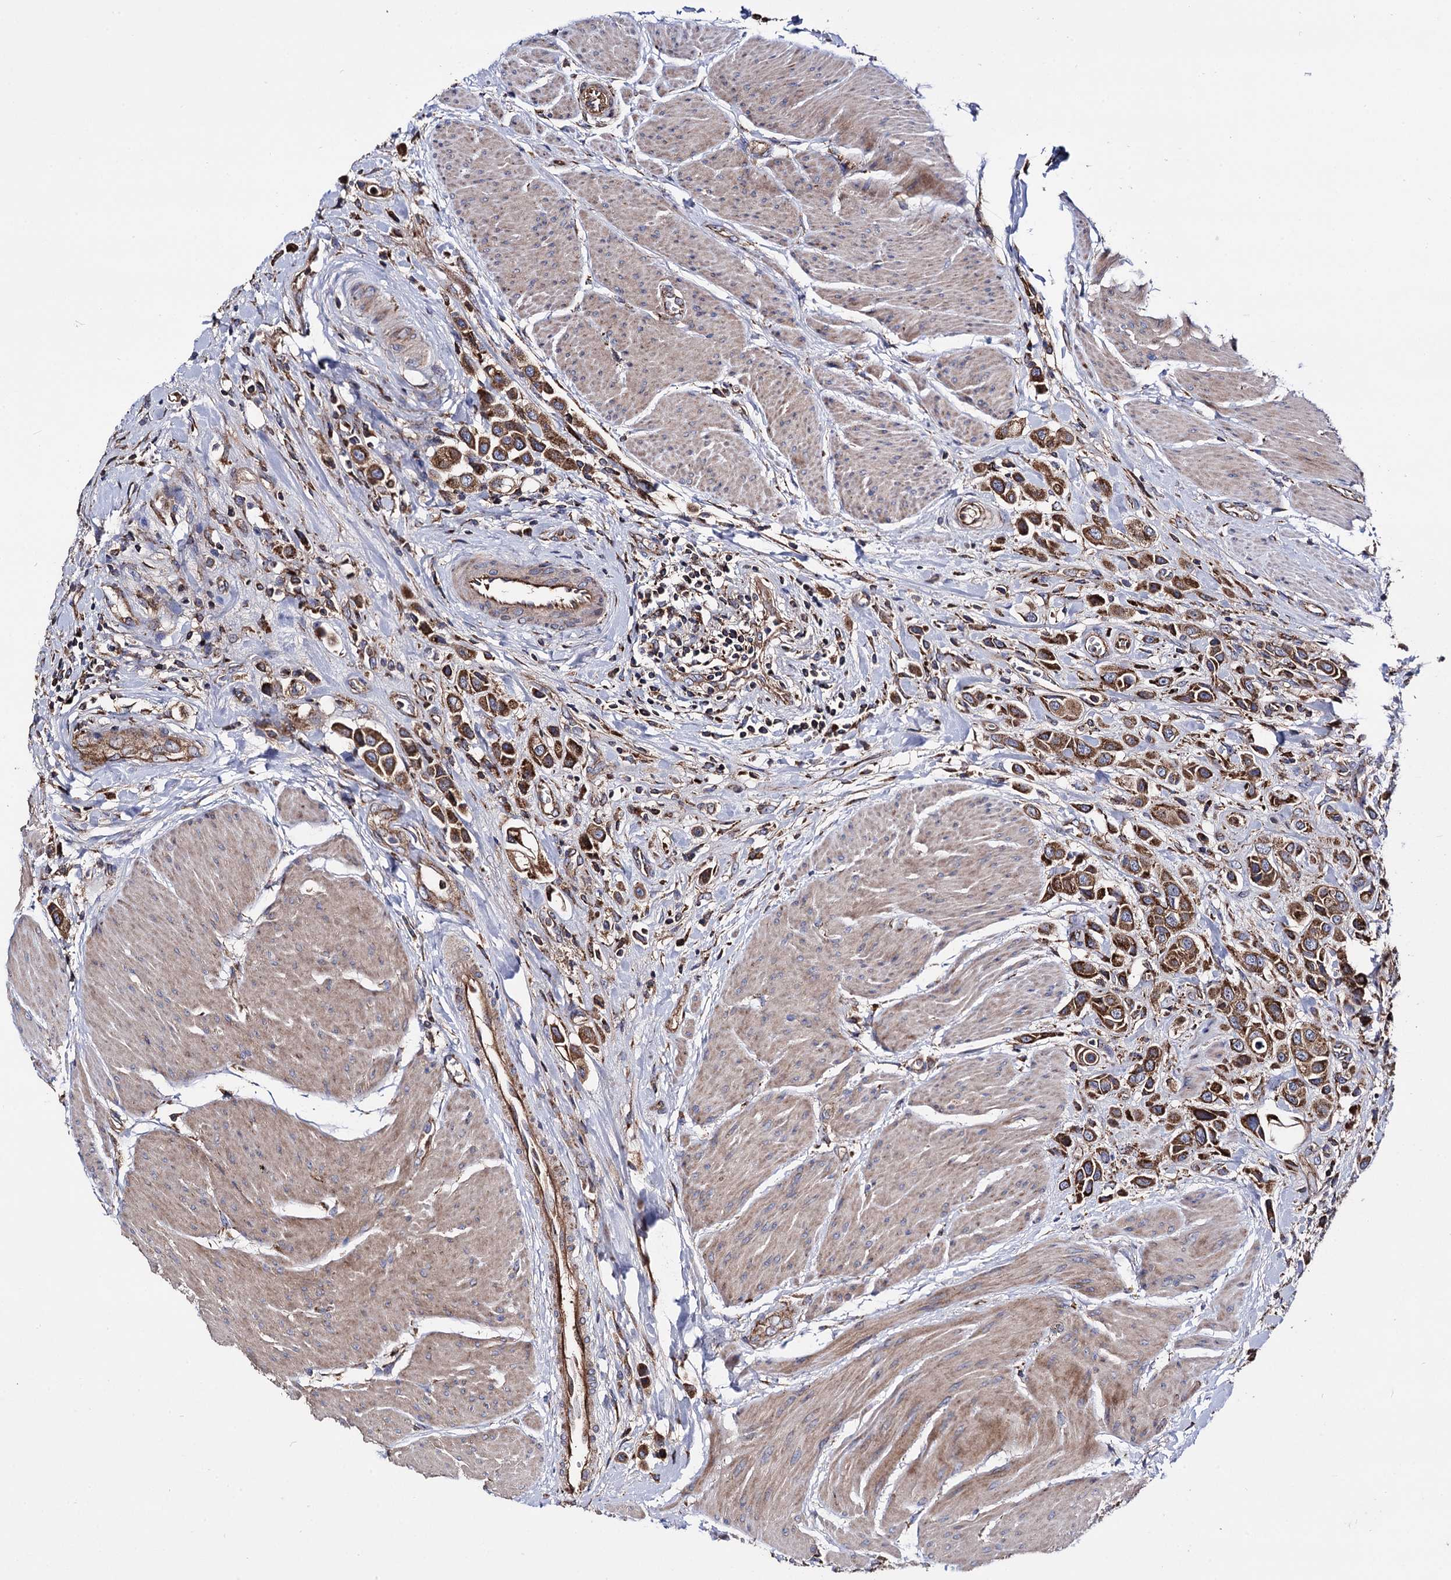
{"staining": {"intensity": "strong", "quantity": ">75%", "location": "cytoplasmic/membranous"}, "tissue": "urothelial cancer", "cell_type": "Tumor cells", "image_type": "cancer", "snomed": [{"axis": "morphology", "description": "Urothelial carcinoma, High grade"}, {"axis": "topography", "description": "Urinary bladder"}], "caption": "A brown stain labels strong cytoplasmic/membranous positivity of a protein in urothelial cancer tumor cells. Nuclei are stained in blue.", "gene": "IQCH", "patient": {"sex": "male", "age": 50}}